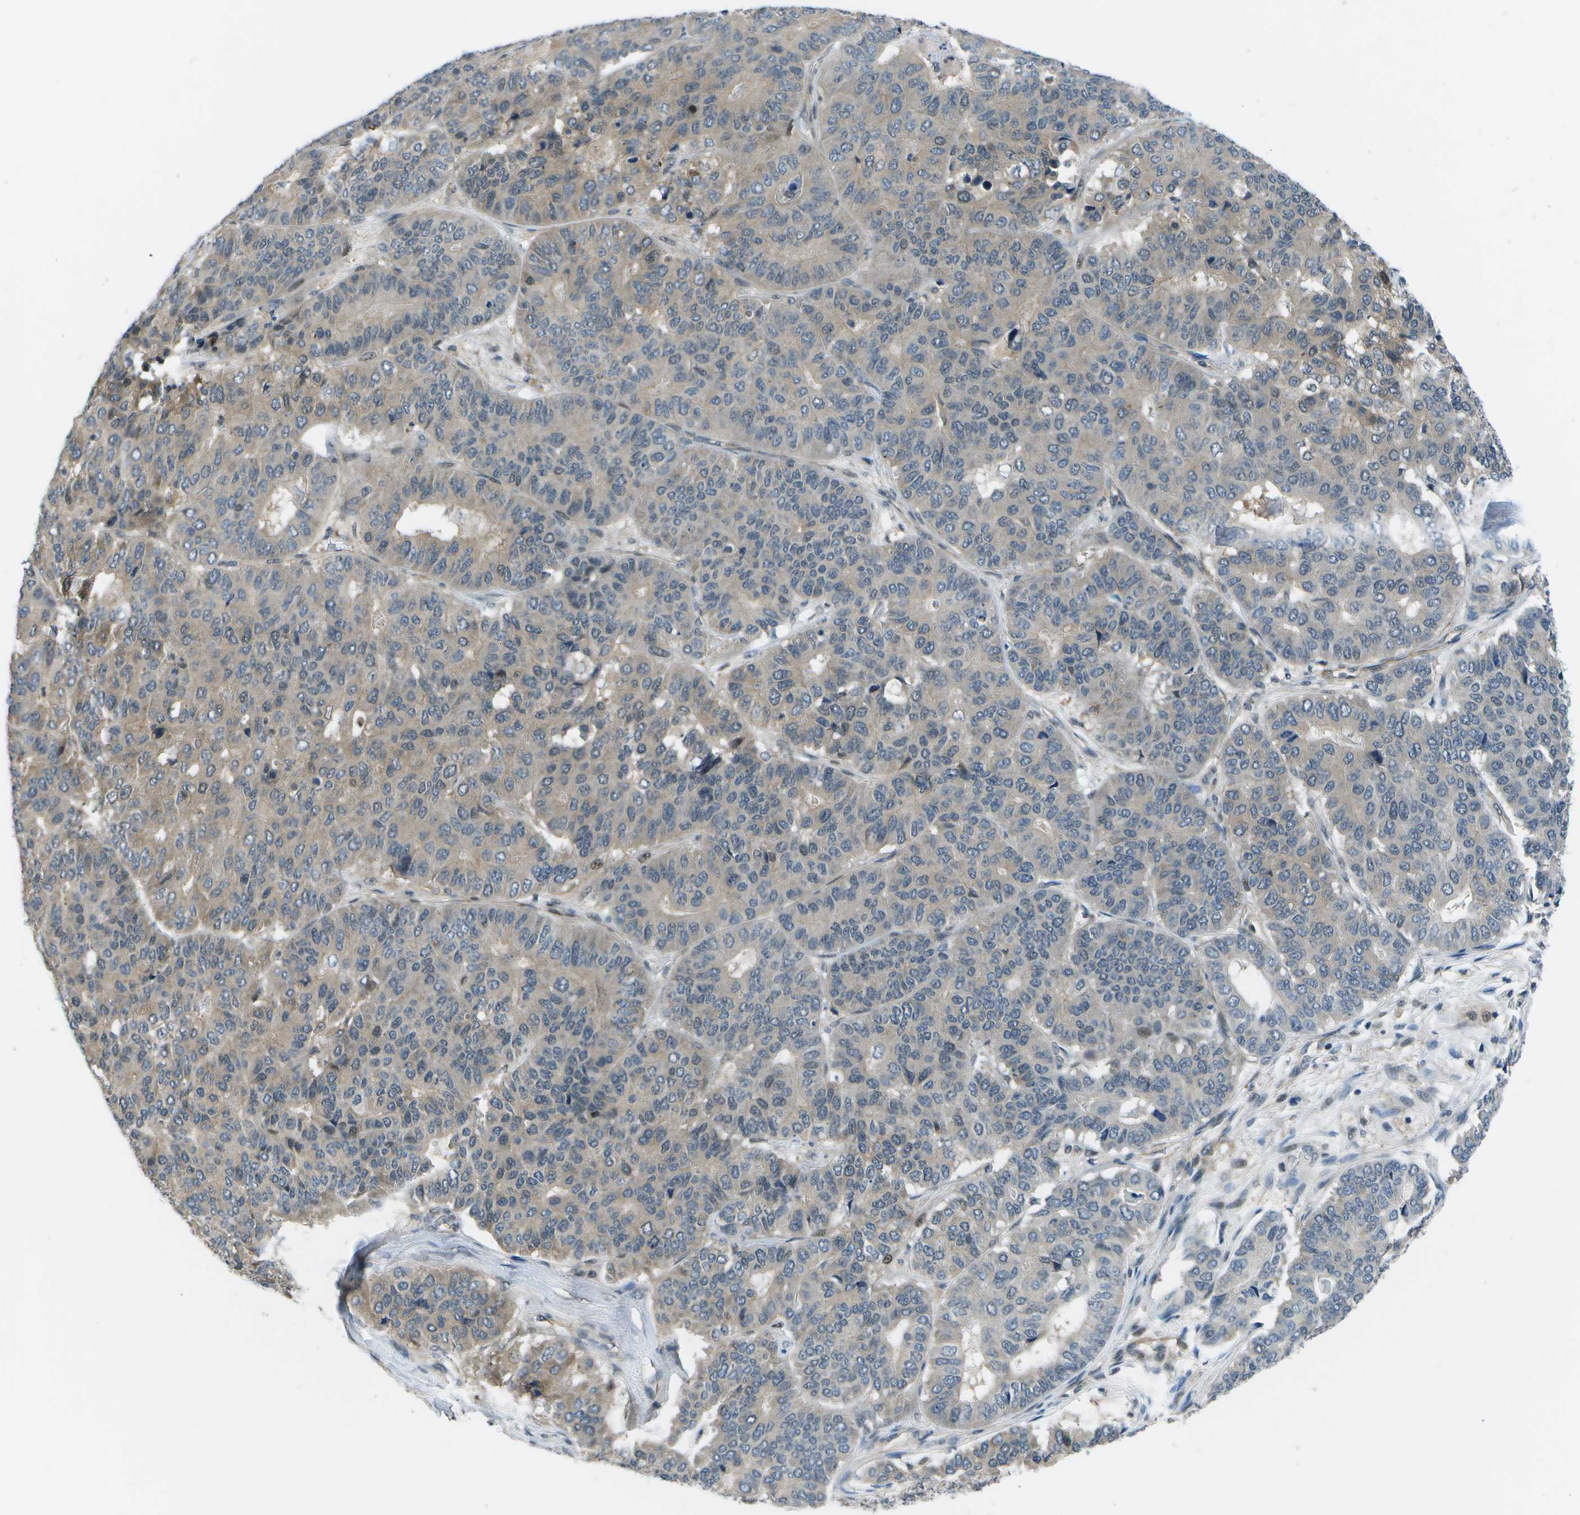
{"staining": {"intensity": "weak", "quantity": "<25%", "location": "cytoplasmic/membranous"}, "tissue": "pancreatic cancer", "cell_type": "Tumor cells", "image_type": "cancer", "snomed": [{"axis": "morphology", "description": "Adenocarcinoma, NOS"}, {"axis": "topography", "description": "Pancreas"}], "caption": "An immunohistochemistry (IHC) photomicrograph of pancreatic cancer is shown. There is no staining in tumor cells of pancreatic cancer. (Stains: DAB IHC with hematoxylin counter stain, Microscopy: brightfield microscopy at high magnification).", "gene": "ENPP5", "patient": {"sex": "male", "age": 50}}